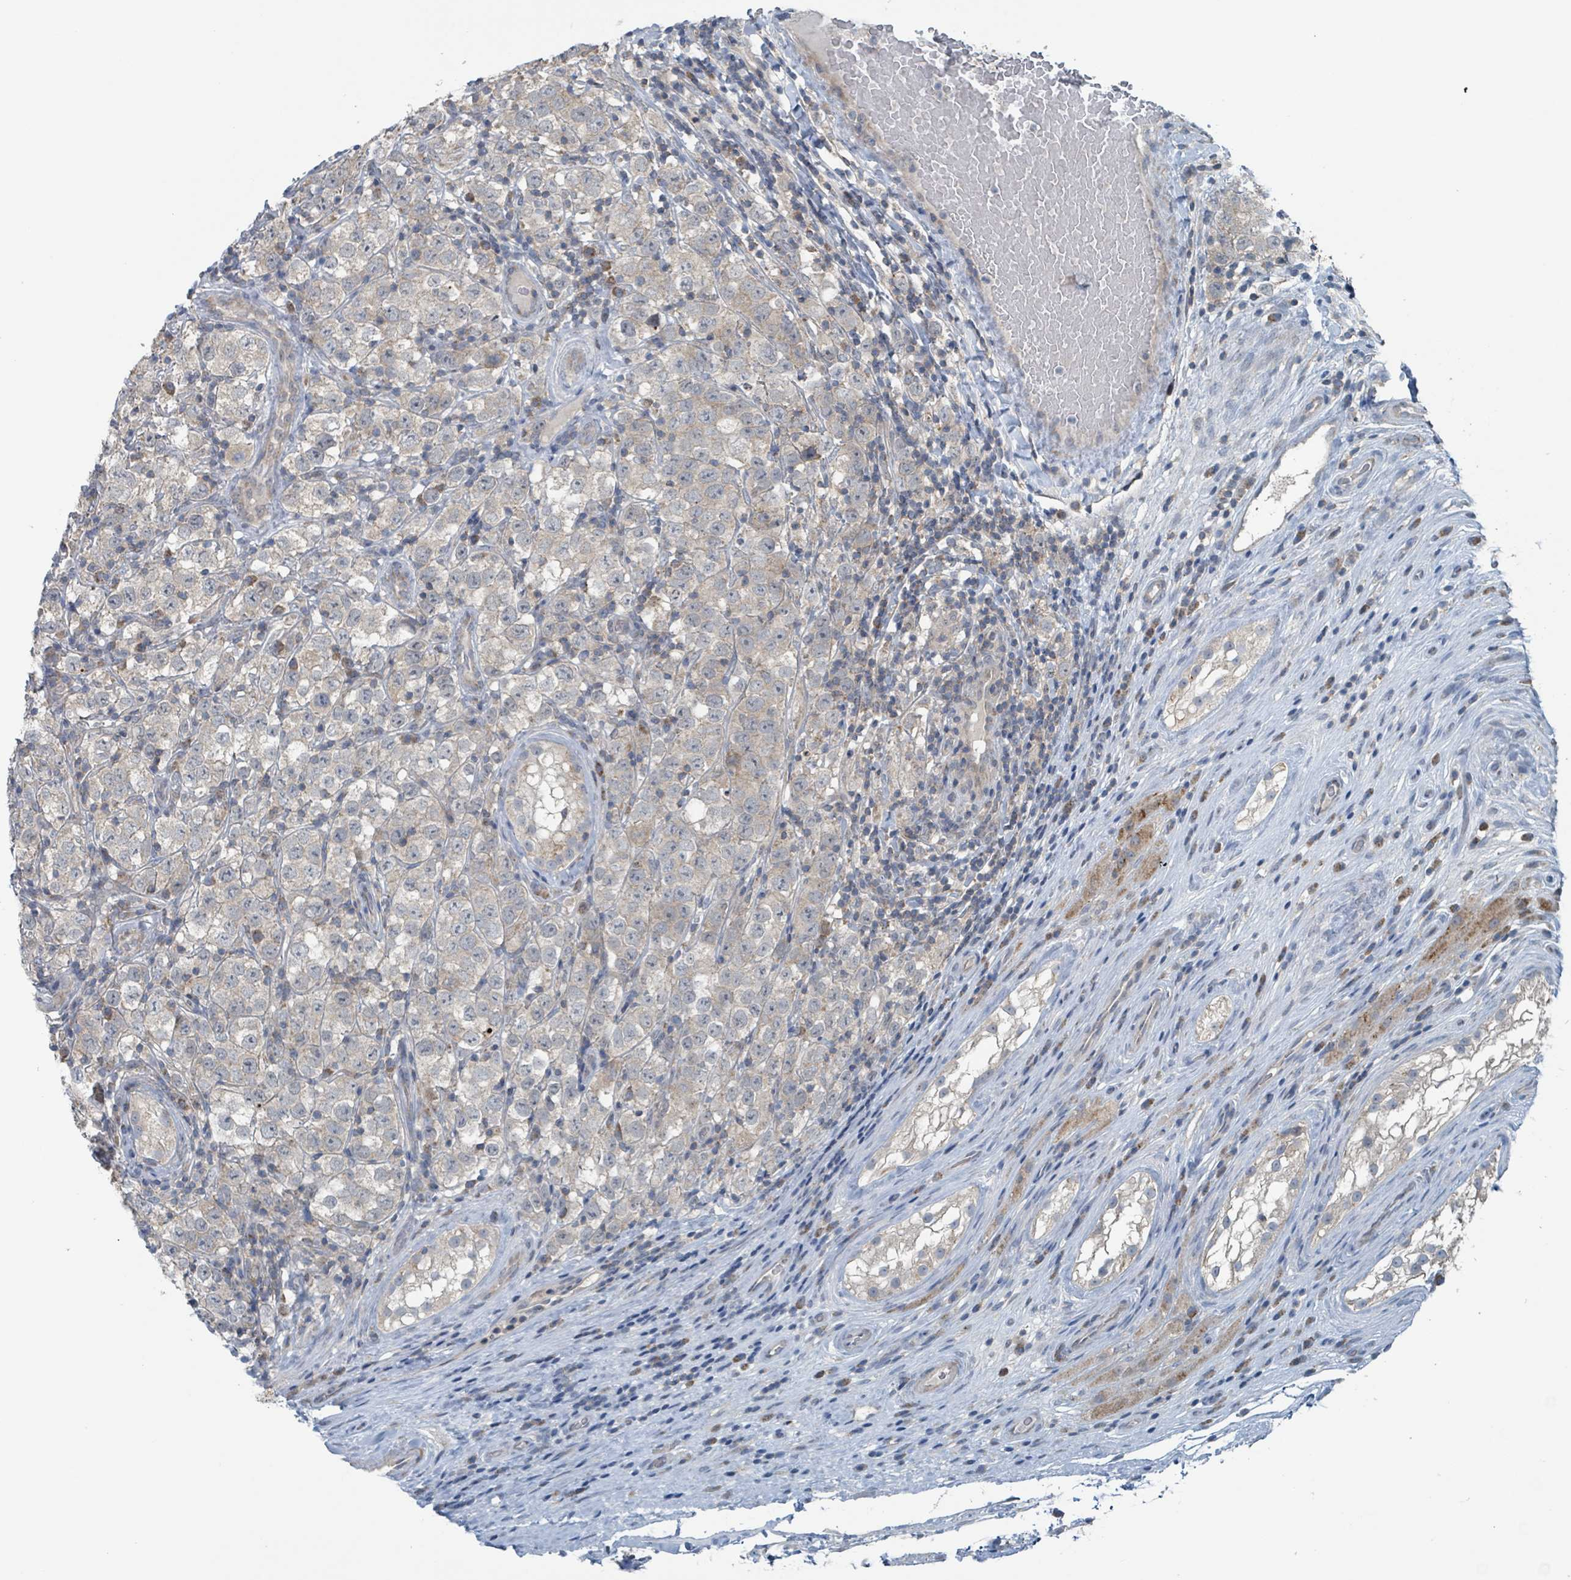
{"staining": {"intensity": "negative", "quantity": "none", "location": "none"}, "tissue": "testis cancer", "cell_type": "Tumor cells", "image_type": "cancer", "snomed": [{"axis": "morphology", "description": "Seminoma, NOS"}, {"axis": "morphology", "description": "Carcinoma, Embryonal, NOS"}, {"axis": "topography", "description": "Testis"}], "caption": "This micrograph is of testis cancer (seminoma) stained with immunohistochemistry to label a protein in brown with the nuclei are counter-stained blue. There is no positivity in tumor cells.", "gene": "ACBD4", "patient": {"sex": "male", "age": 41}}